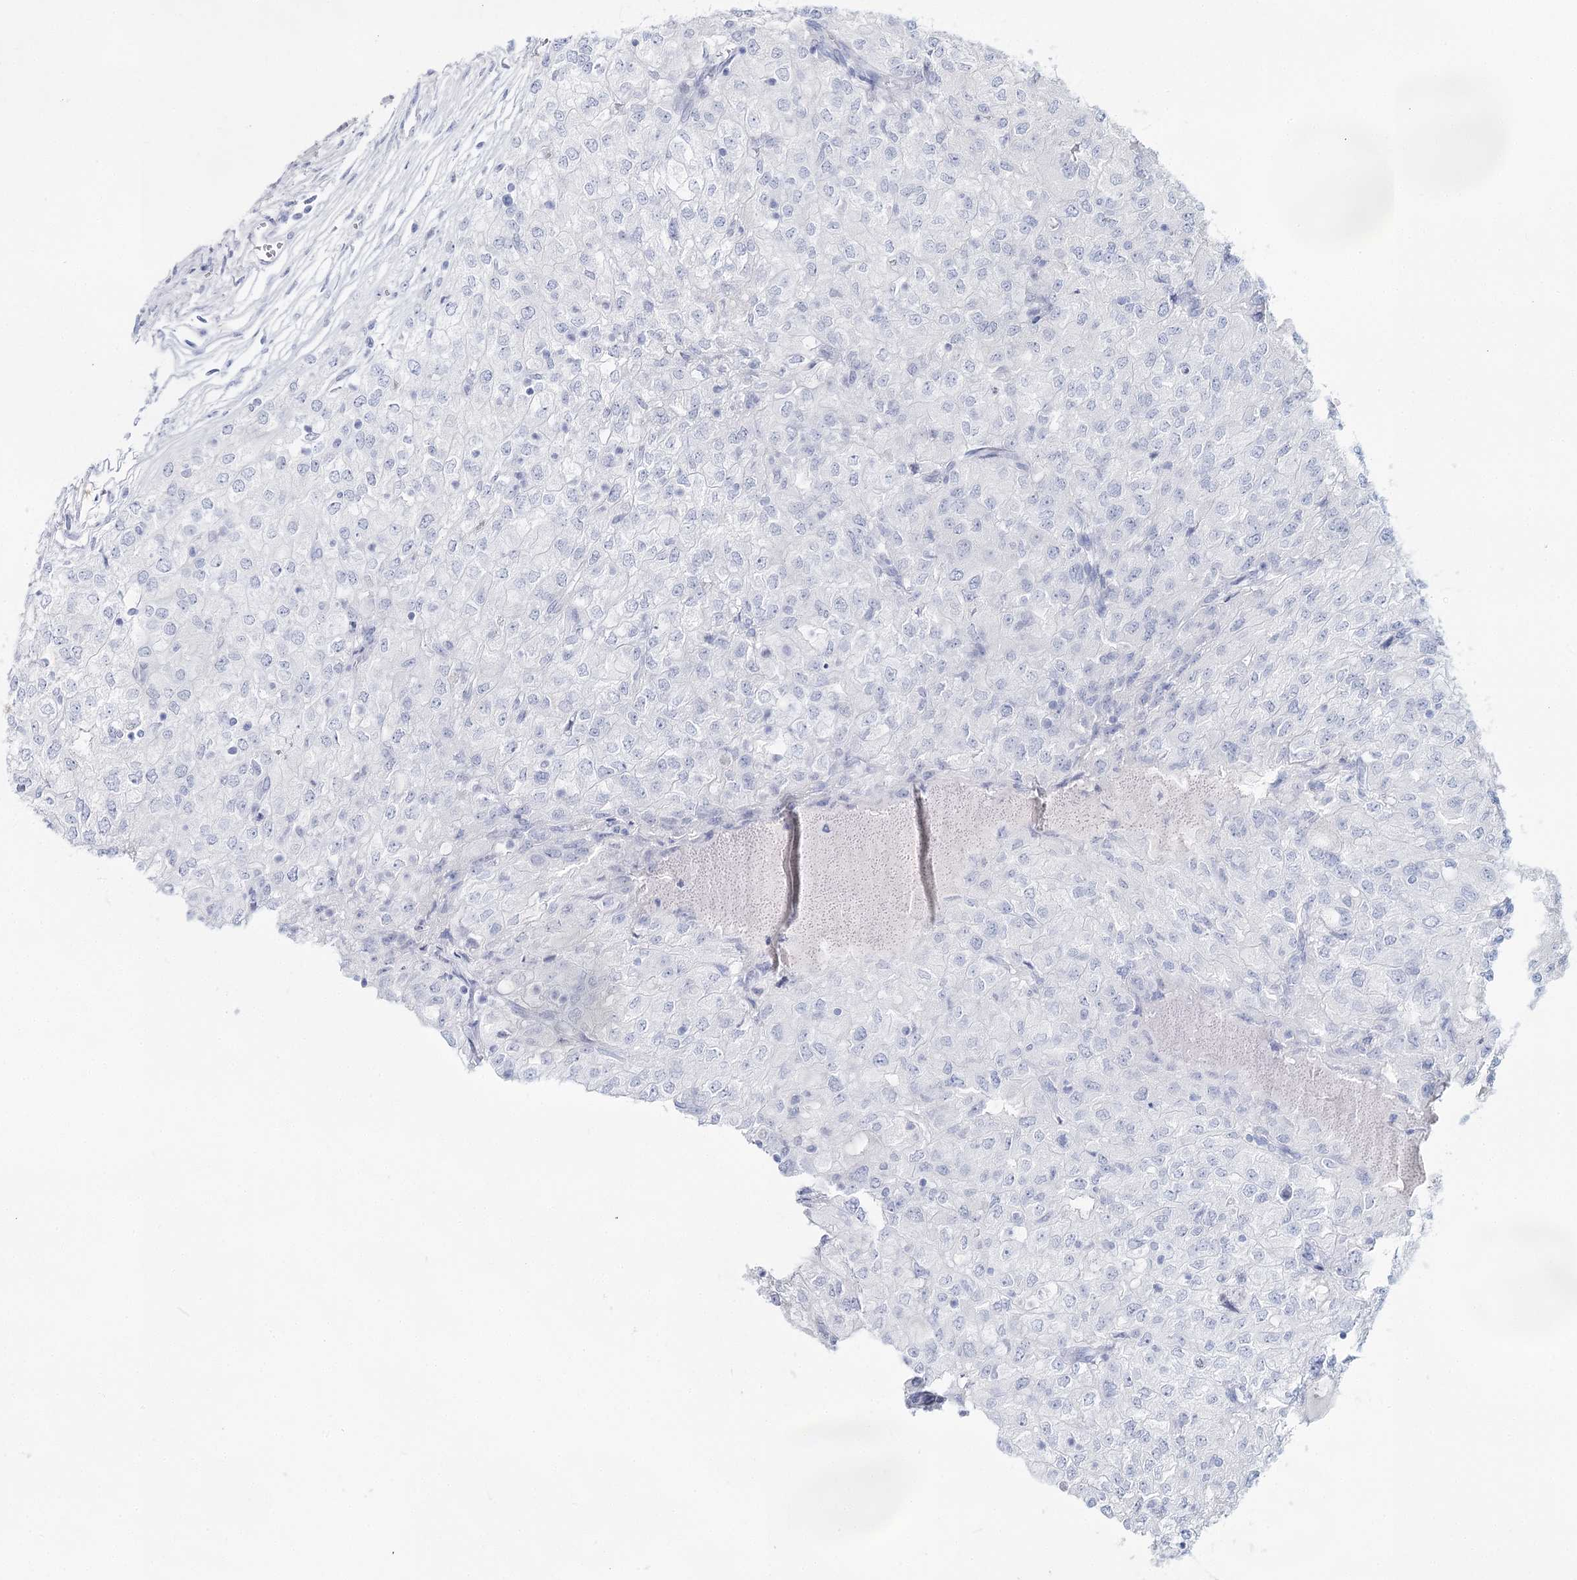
{"staining": {"intensity": "negative", "quantity": "none", "location": "none"}, "tissue": "renal cancer", "cell_type": "Tumor cells", "image_type": "cancer", "snomed": [{"axis": "morphology", "description": "Adenocarcinoma, NOS"}, {"axis": "topography", "description": "Kidney"}], "caption": "This is an IHC photomicrograph of renal adenocarcinoma. There is no positivity in tumor cells.", "gene": "SLC17A2", "patient": {"sex": "female", "age": 54}}